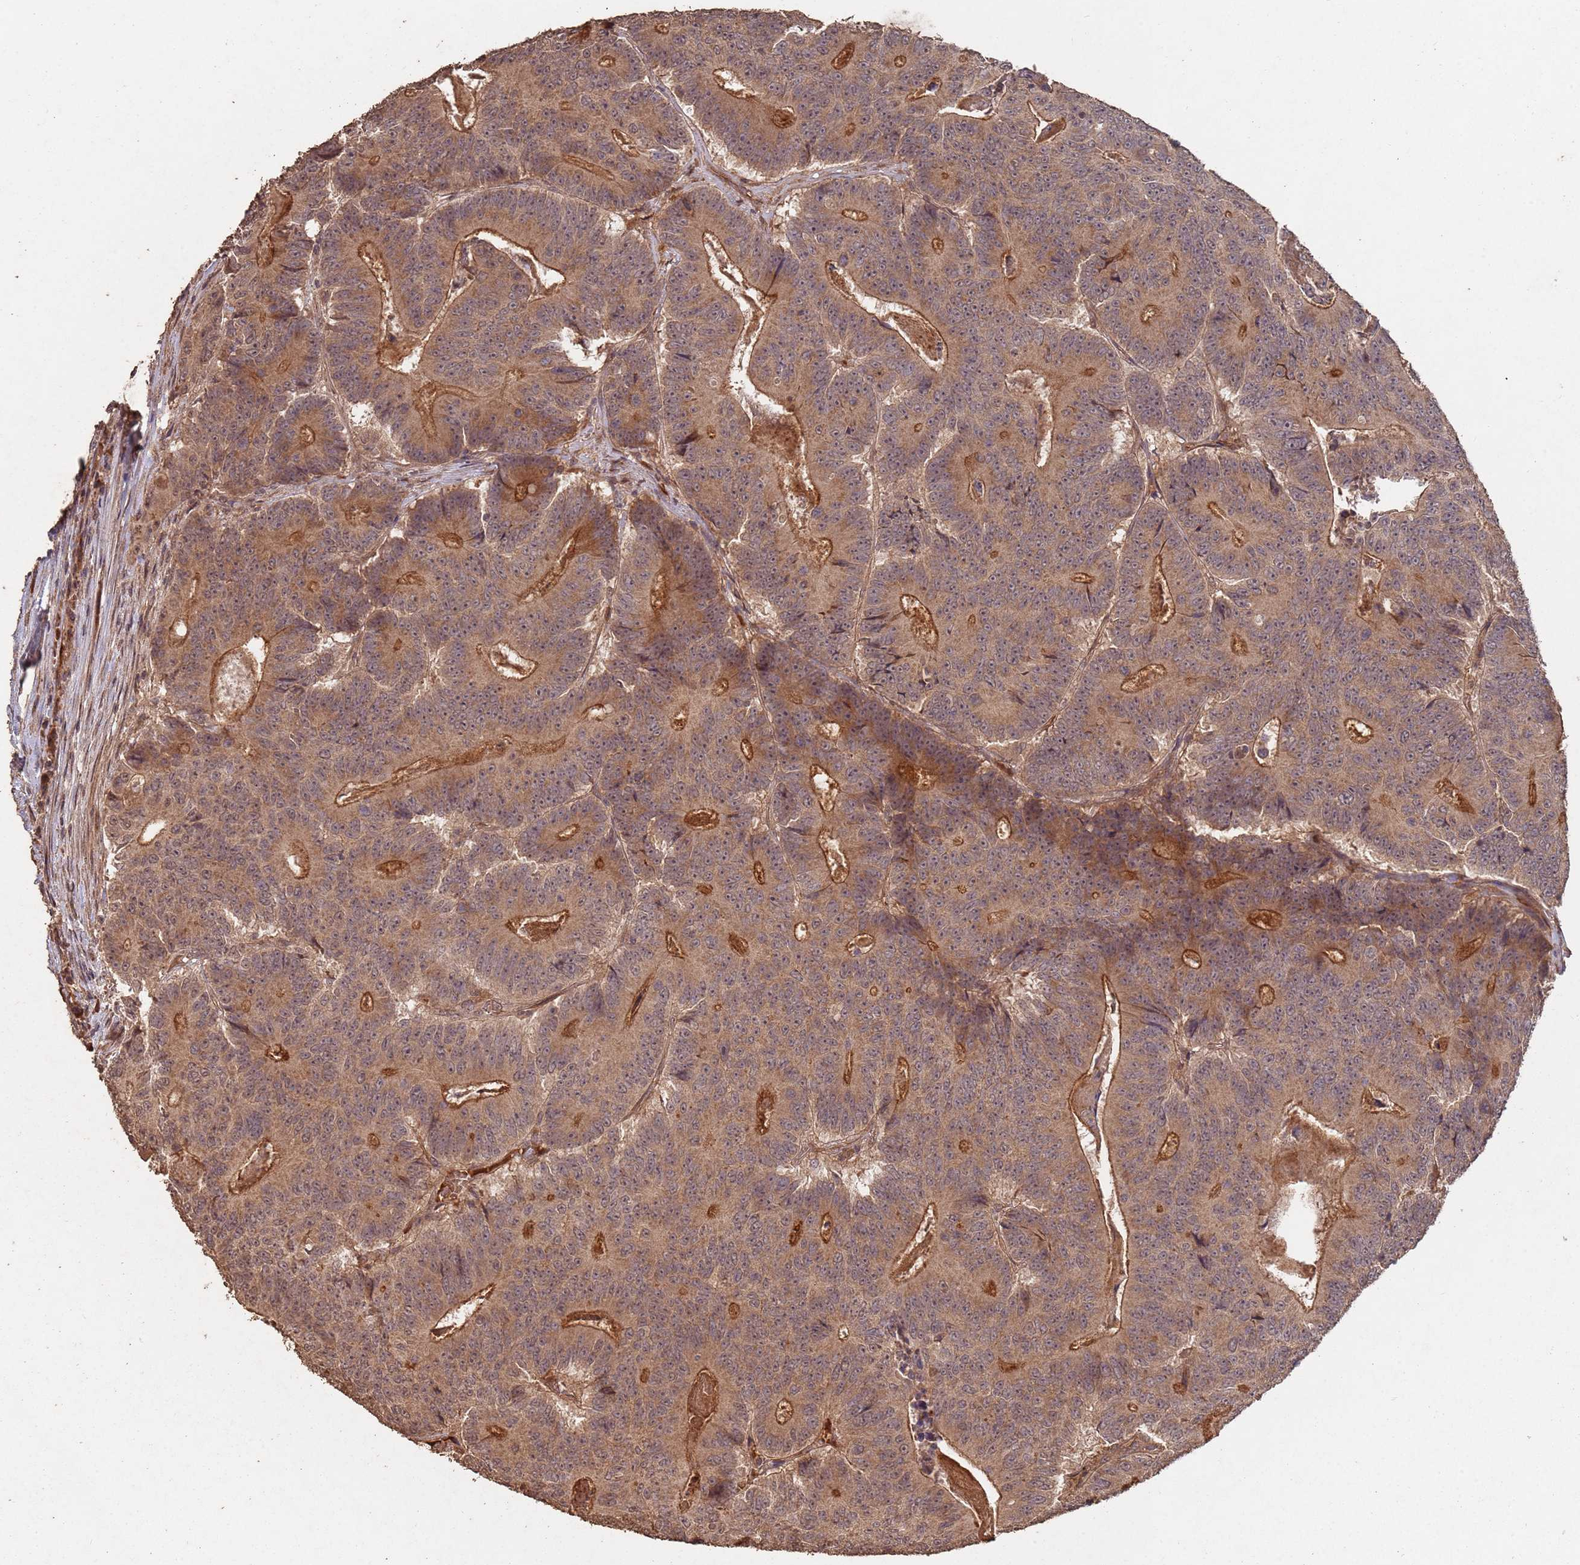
{"staining": {"intensity": "moderate", "quantity": ">75%", "location": "cytoplasmic/membranous"}, "tissue": "colorectal cancer", "cell_type": "Tumor cells", "image_type": "cancer", "snomed": [{"axis": "morphology", "description": "Adenocarcinoma, NOS"}, {"axis": "topography", "description": "Colon"}], "caption": "Protein staining of adenocarcinoma (colorectal) tissue displays moderate cytoplasmic/membranous positivity in approximately >75% of tumor cells. Using DAB (brown) and hematoxylin (blue) stains, captured at high magnification using brightfield microscopy.", "gene": "FRAT1", "patient": {"sex": "male", "age": 83}}